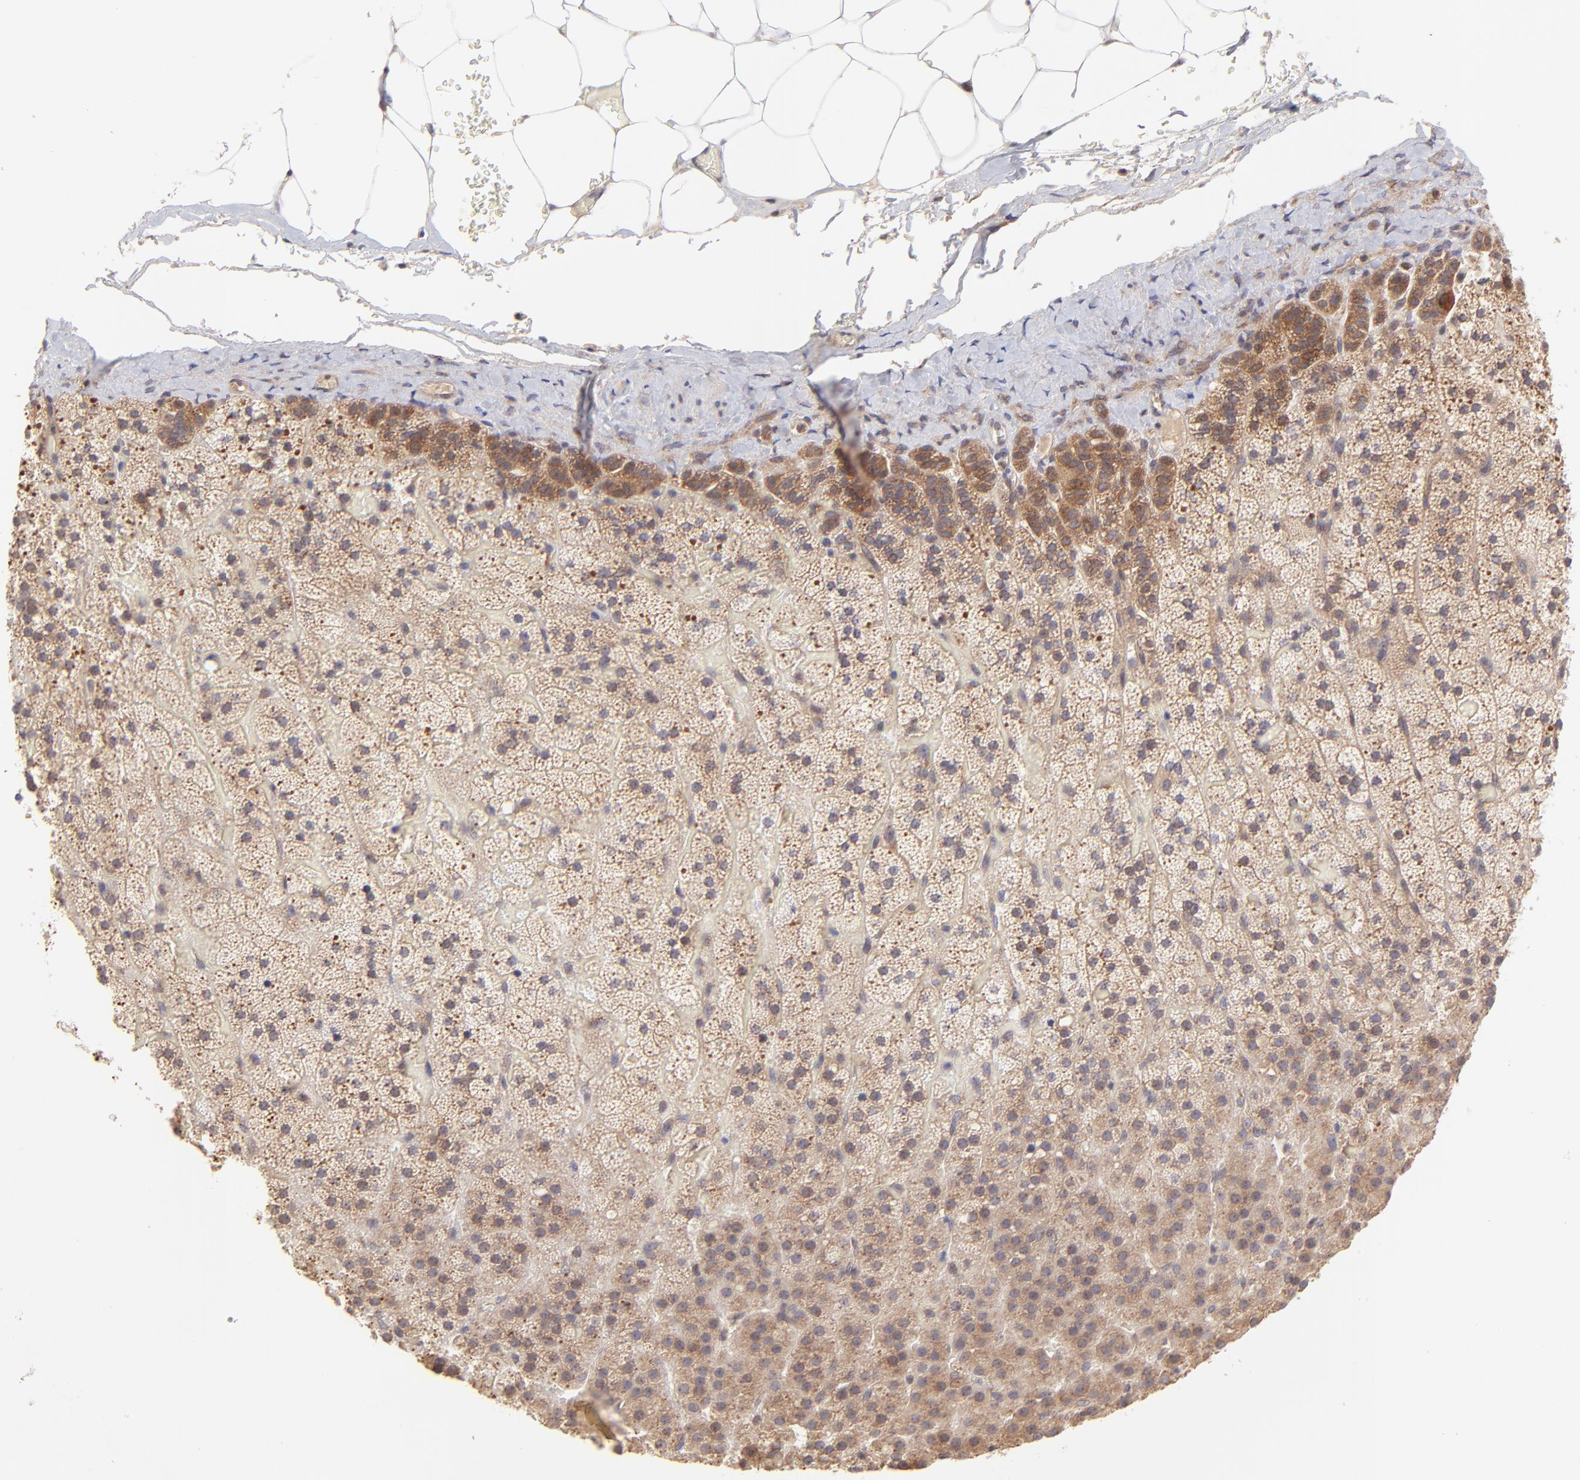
{"staining": {"intensity": "moderate", "quantity": ">75%", "location": "cytoplasmic/membranous"}, "tissue": "adrenal gland", "cell_type": "Glandular cells", "image_type": "normal", "snomed": [{"axis": "morphology", "description": "Normal tissue, NOS"}, {"axis": "topography", "description": "Adrenal gland"}], "caption": "Protein staining by immunohistochemistry displays moderate cytoplasmic/membranous positivity in approximately >75% of glandular cells in benign adrenal gland. The staining was performed using DAB to visualize the protein expression in brown, while the nuclei were stained in blue with hematoxylin (Magnification: 20x).", "gene": "TNRC6B", "patient": {"sex": "male", "age": 35}}